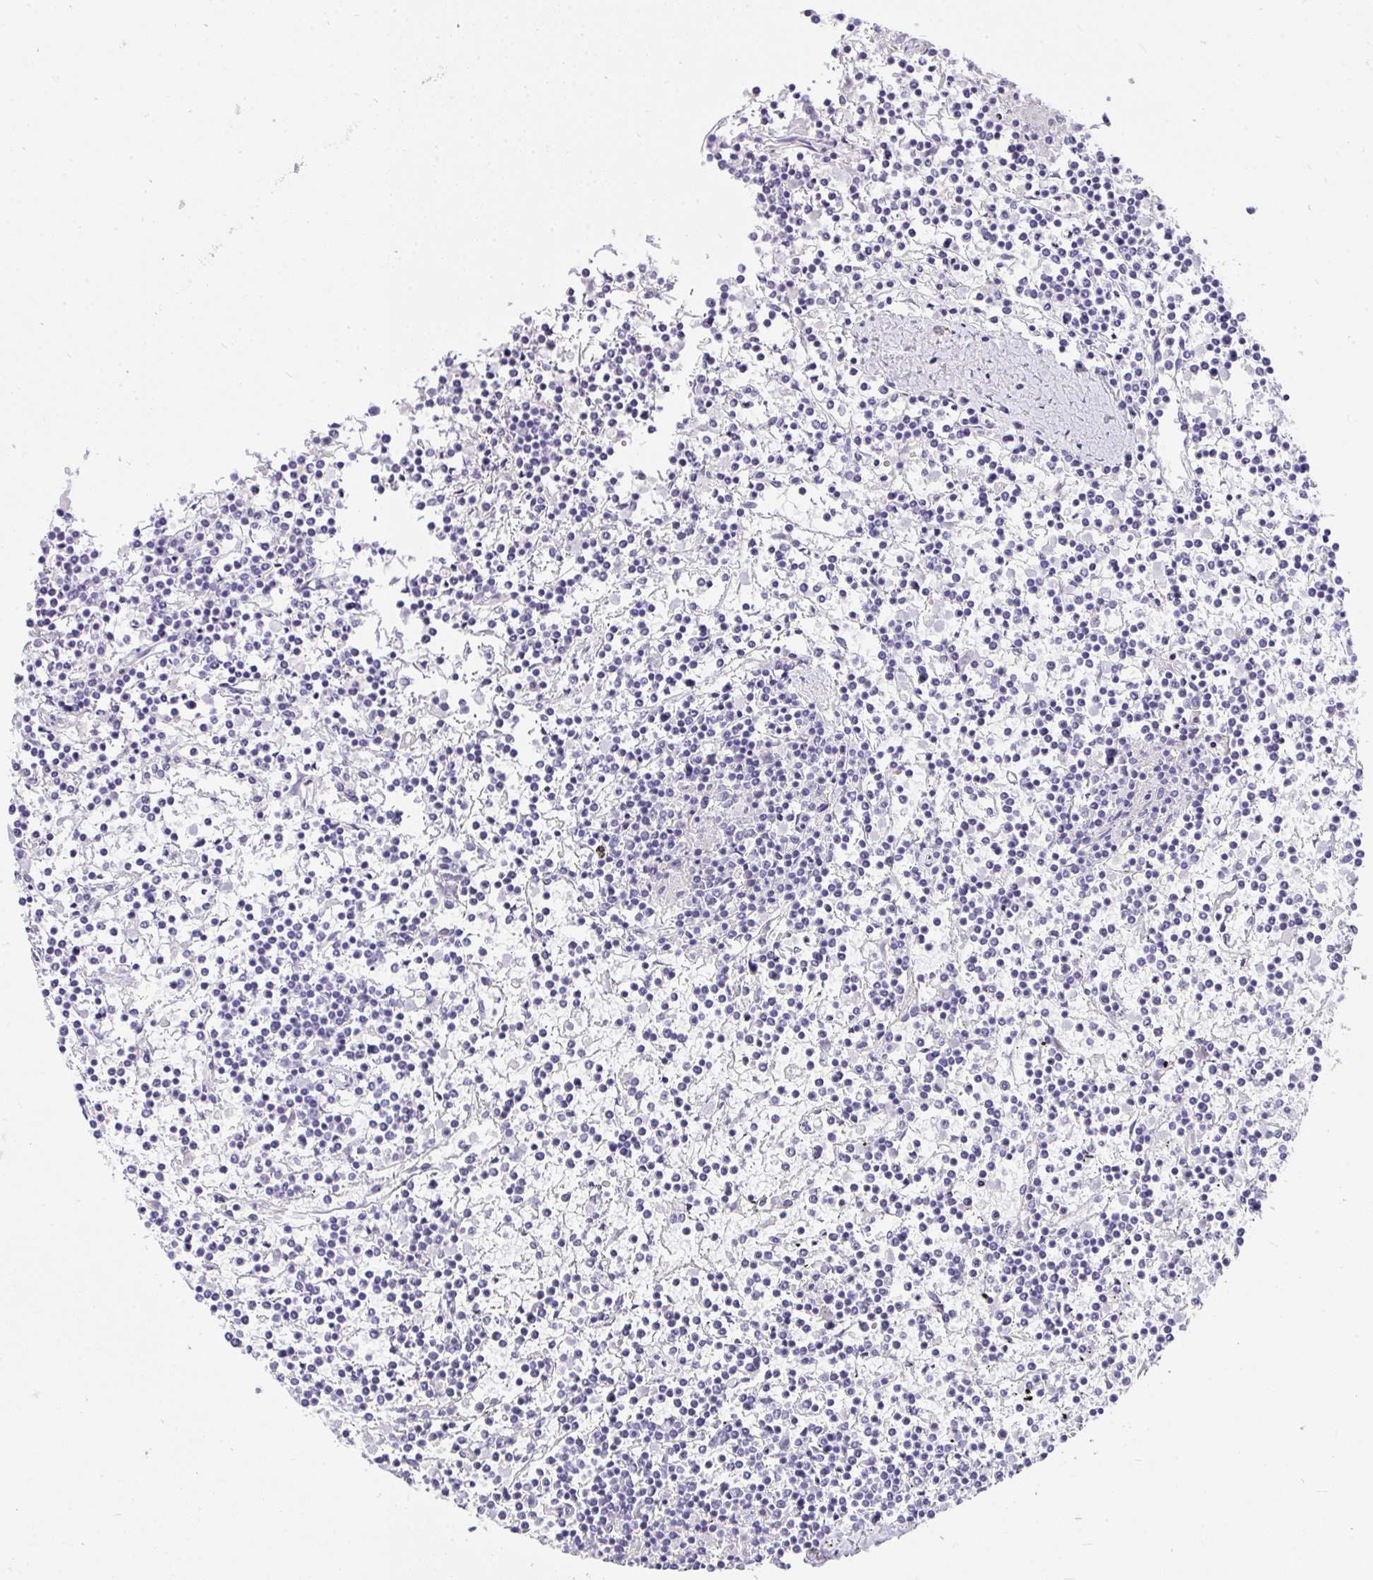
{"staining": {"intensity": "negative", "quantity": "none", "location": "none"}, "tissue": "lymphoma", "cell_type": "Tumor cells", "image_type": "cancer", "snomed": [{"axis": "morphology", "description": "Malignant lymphoma, non-Hodgkin's type, Low grade"}, {"axis": "topography", "description": "Spleen"}], "caption": "This is a histopathology image of immunohistochemistry (IHC) staining of lymphoma, which shows no positivity in tumor cells.", "gene": "VGLL3", "patient": {"sex": "female", "age": 19}}